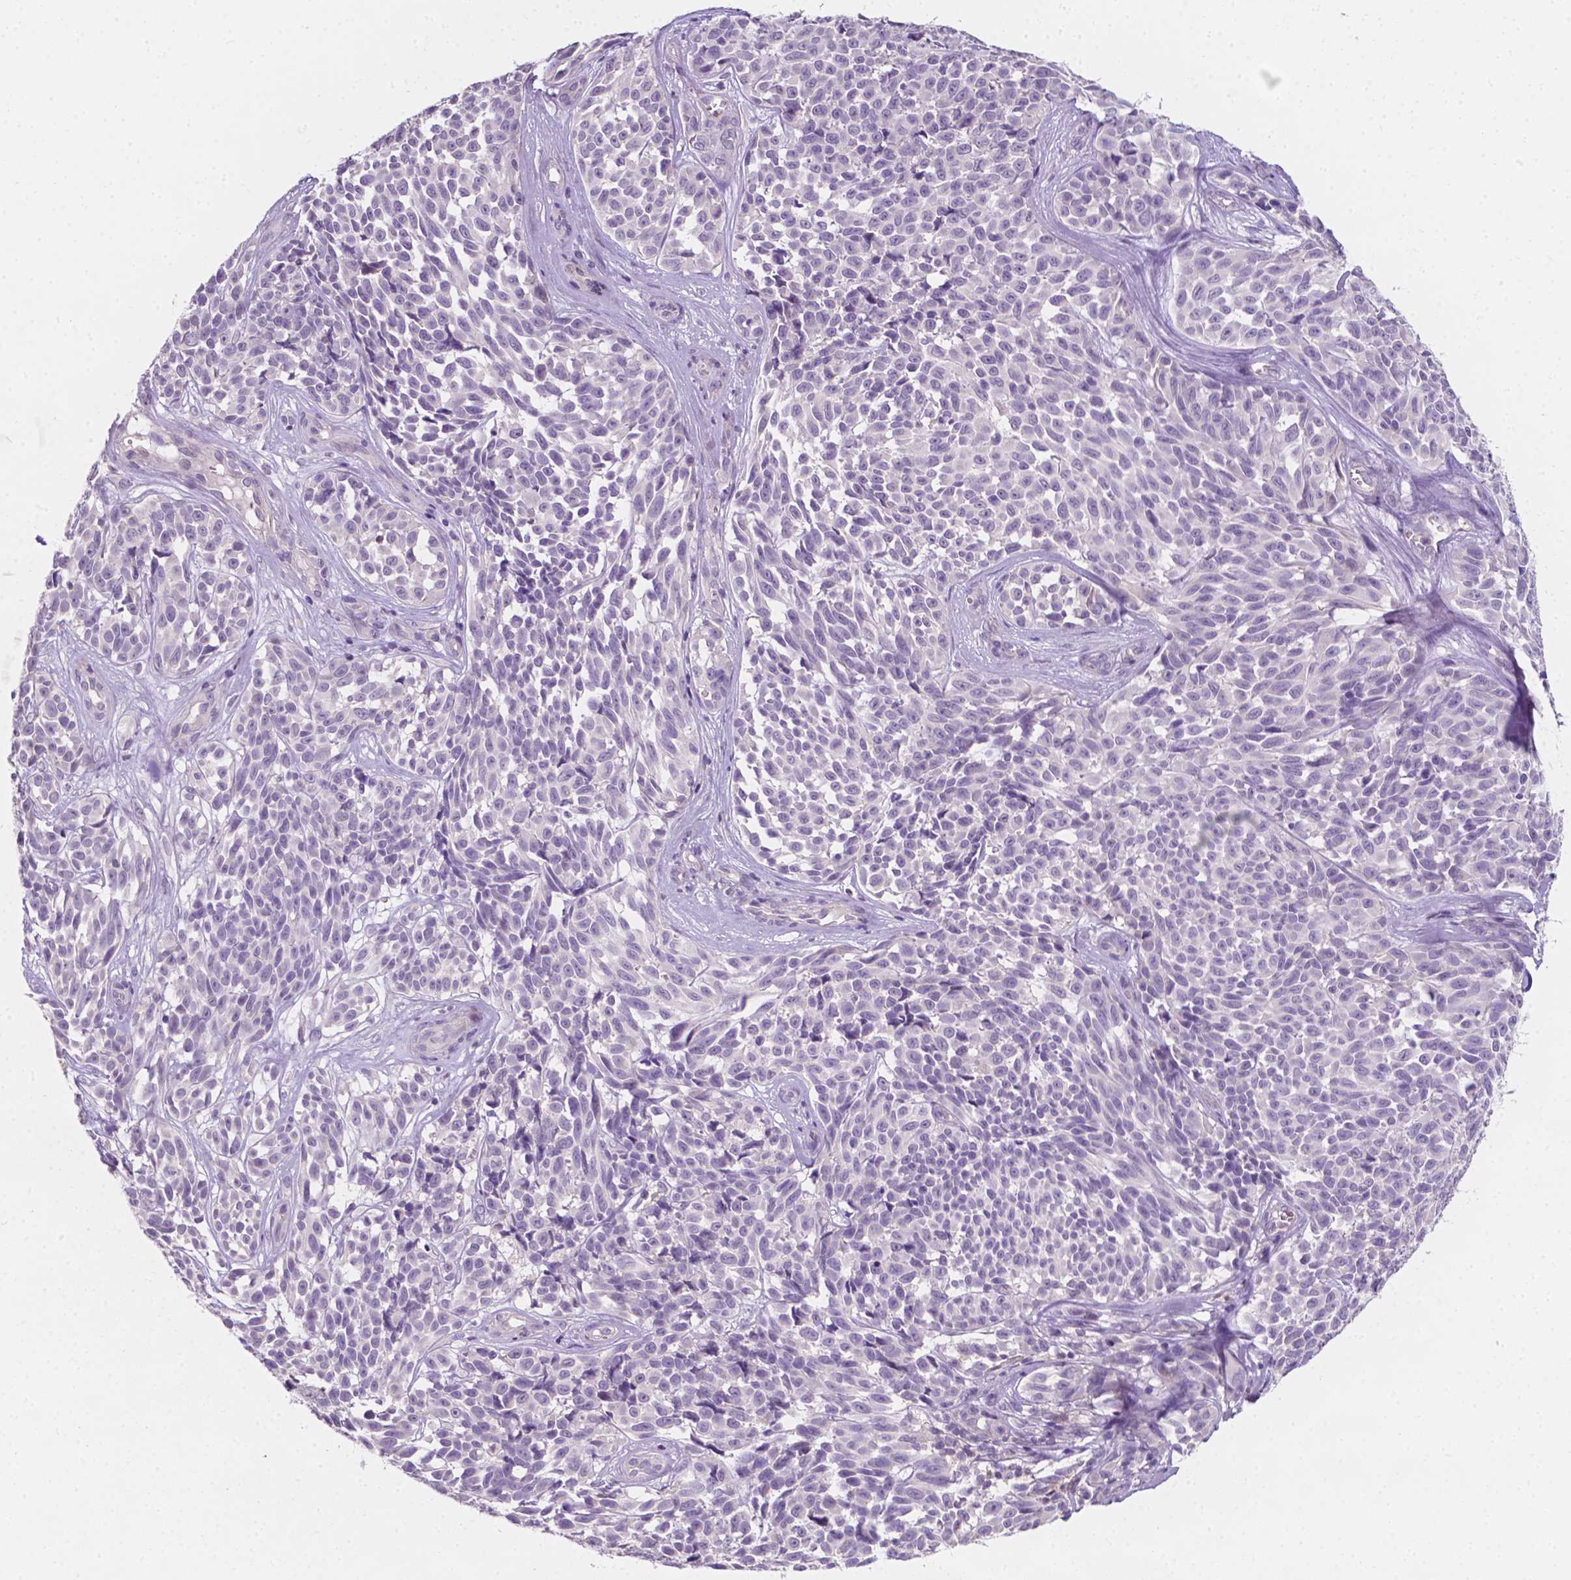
{"staining": {"intensity": "negative", "quantity": "none", "location": "none"}, "tissue": "melanoma", "cell_type": "Tumor cells", "image_type": "cancer", "snomed": [{"axis": "morphology", "description": "Malignant melanoma, NOS"}, {"axis": "topography", "description": "Skin"}], "caption": "Human malignant melanoma stained for a protein using IHC demonstrates no expression in tumor cells.", "gene": "EGFR", "patient": {"sex": "female", "age": 88}}